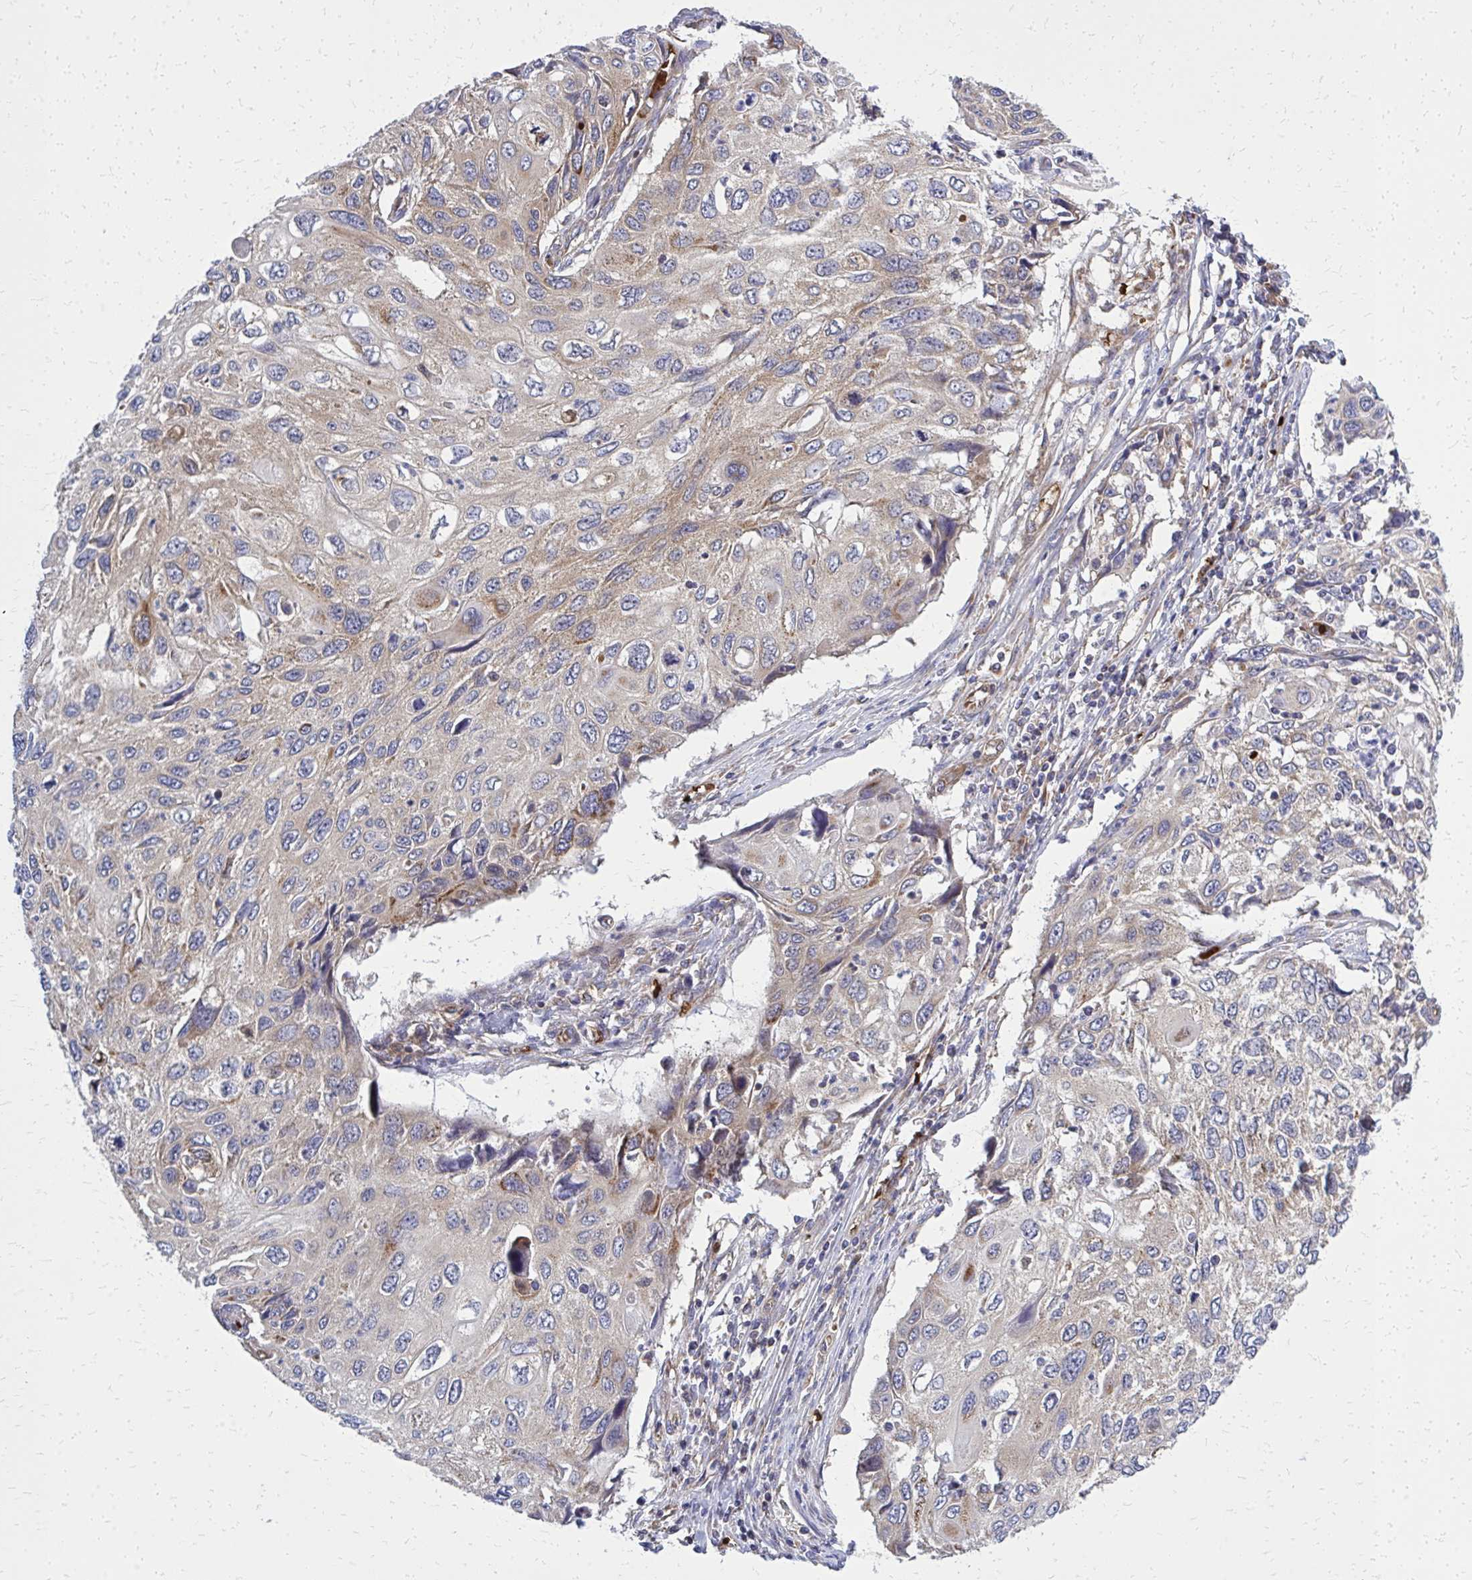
{"staining": {"intensity": "weak", "quantity": "25%-75%", "location": "cytoplasmic/membranous"}, "tissue": "cervical cancer", "cell_type": "Tumor cells", "image_type": "cancer", "snomed": [{"axis": "morphology", "description": "Squamous cell carcinoma, NOS"}, {"axis": "topography", "description": "Cervix"}], "caption": "Tumor cells reveal low levels of weak cytoplasmic/membranous positivity in about 25%-75% of cells in human squamous cell carcinoma (cervical).", "gene": "PDK4", "patient": {"sex": "female", "age": 70}}